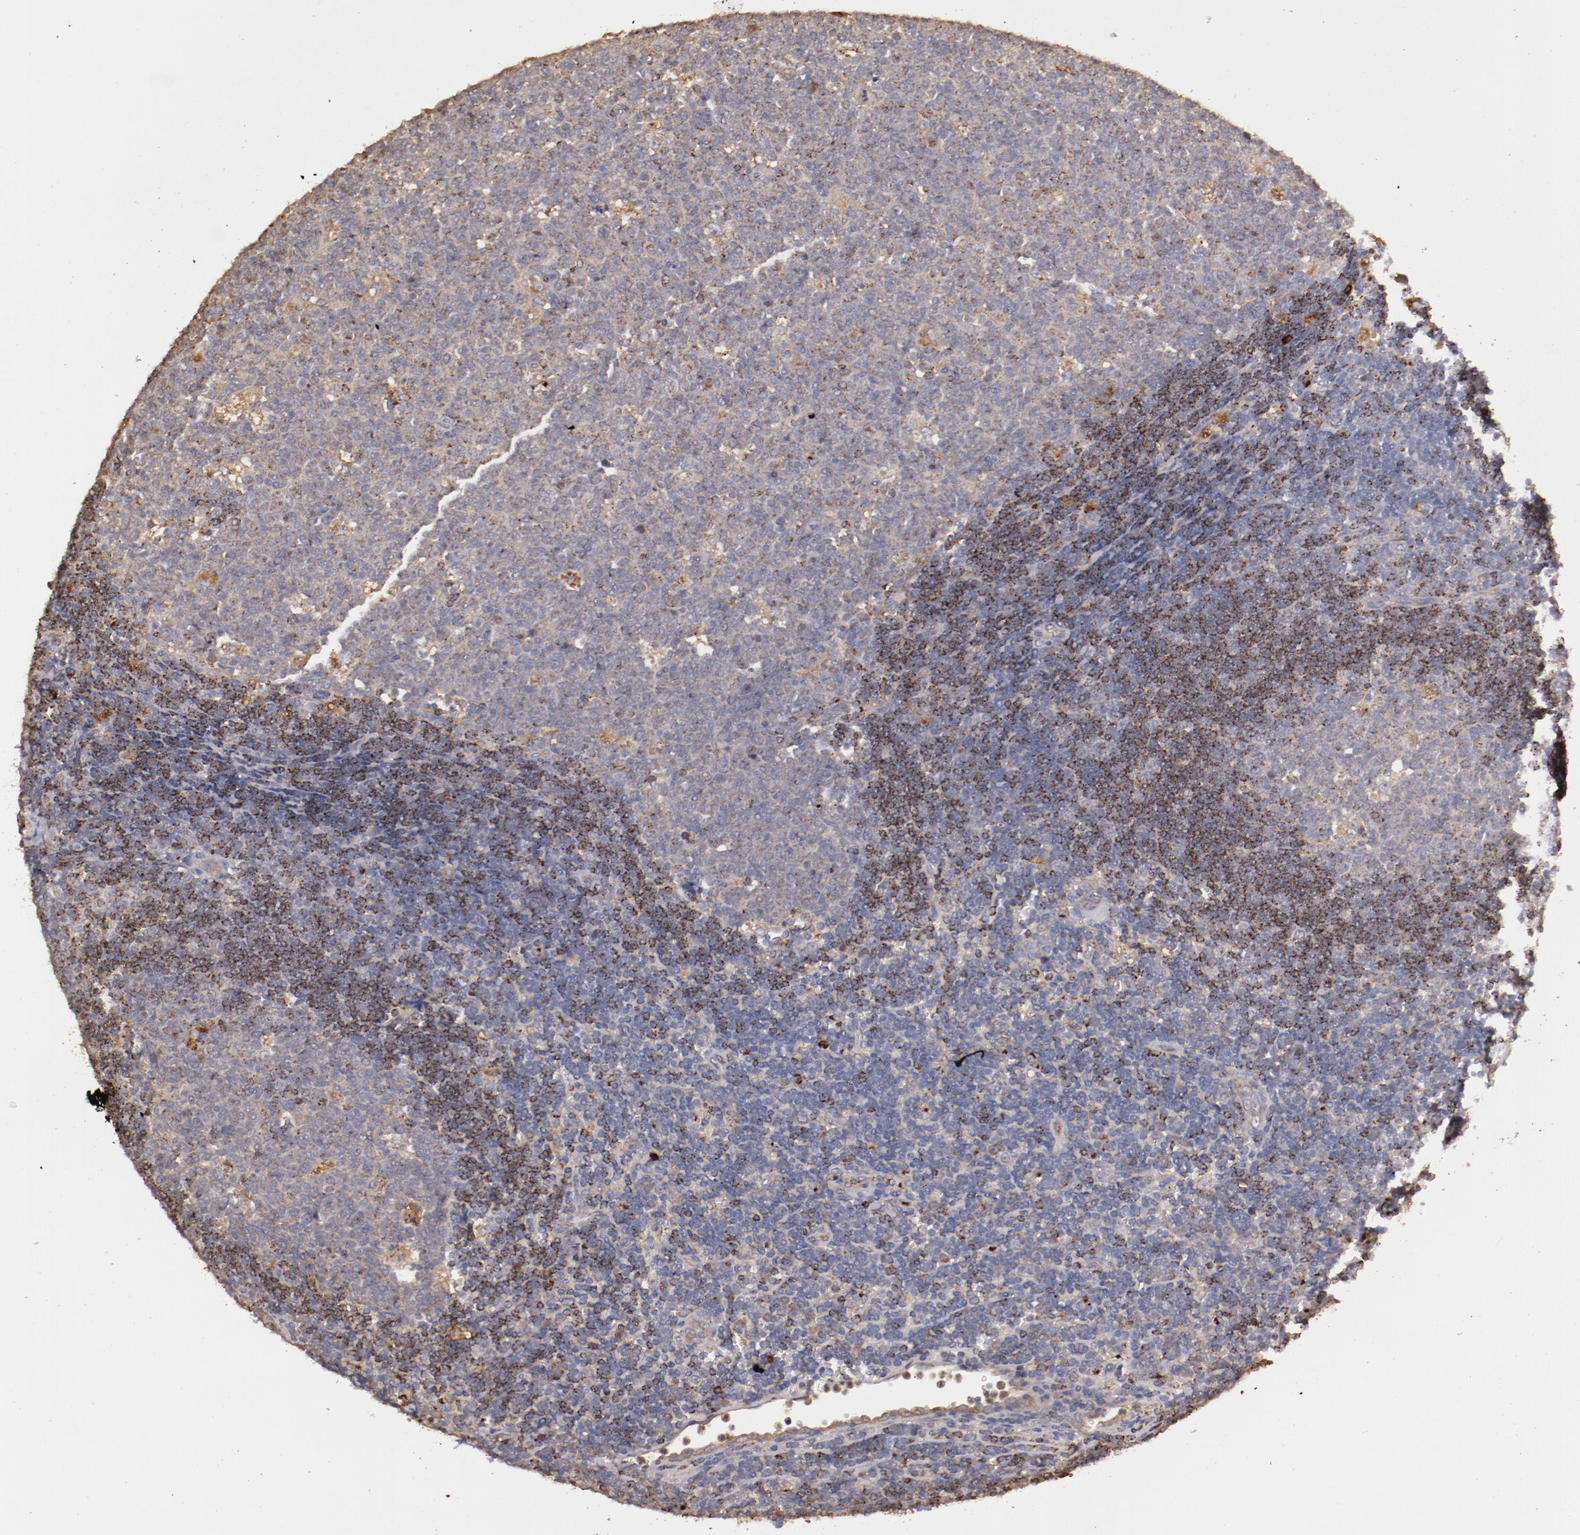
{"staining": {"intensity": "weak", "quantity": "<25%", "location": "cytoplasmic/membranous"}, "tissue": "lymph node", "cell_type": "Germinal center cells", "image_type": "normal", "snomed": [{"axis": "morphology", "description": "Normal tissue, NOS"}, {"axis": "topography", "description": "Lymph node"}, {"axis": "topography", "description": "Salivary gland"}], "caption": "DAB (3,3'-diaminobenzidine) immunohistochemical staining of benign human lymph node reveals no significant positivity in germinal center cells. (DAB IHC, high magnification).", "gene": "SRRD", "patient": {"sex": "male", "age": 8}}